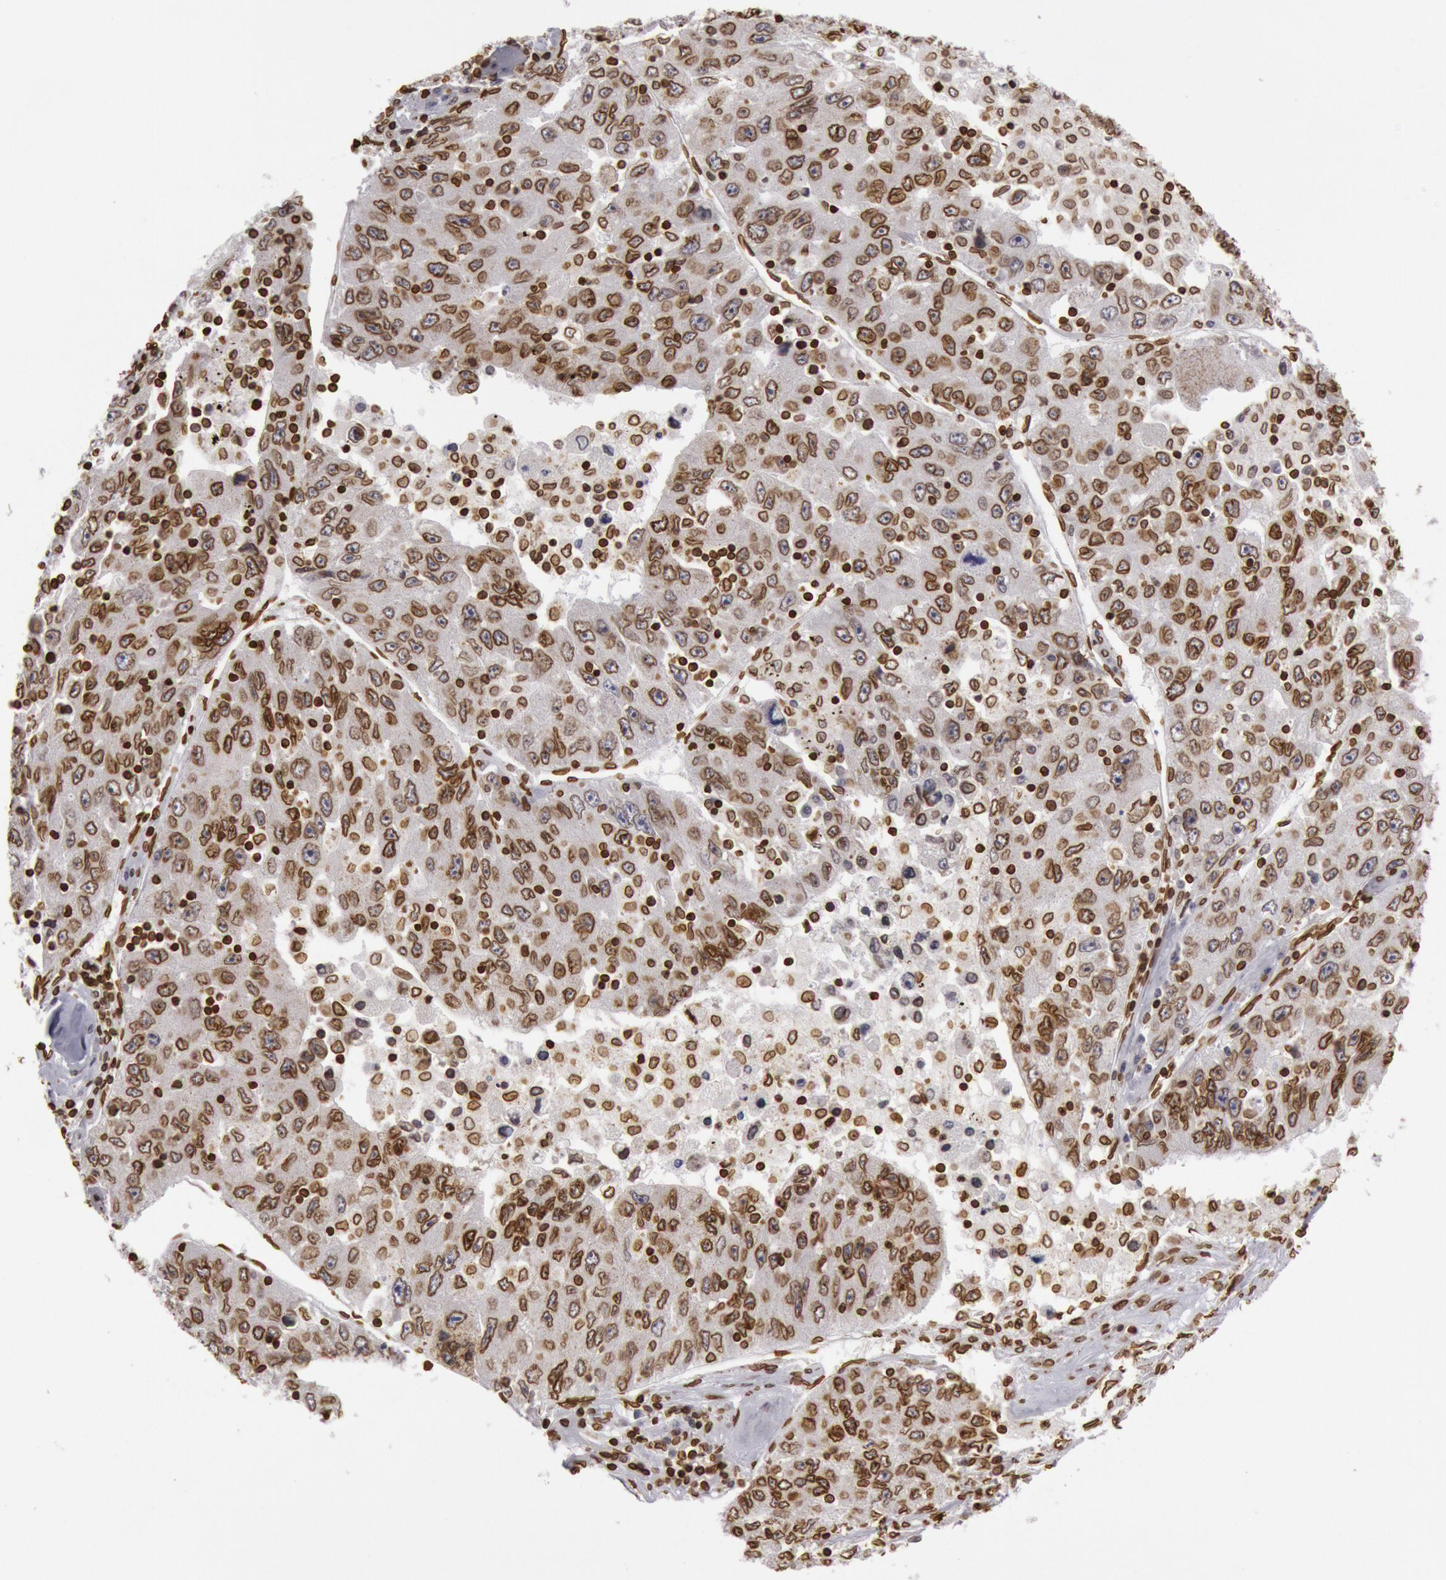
{"staining": {"intensity": "moderate", "quantity": ">75%", "location": "cytoplasmic/membranous,nuclear"}, "tissue": "liver cancer", "cell_type": "Tumor cells", "image_type": "cancer", "snomed": [{"axis": "morphology", "description": "Carcinoma, Hepatocellular, NOS"}, {"axis": "topography", "description": "Liver"}], "caption": "This image displays immunohistochemistry (IHC) staining of human liver hepatocellular carcinoma, with medium moderate cytoplasmic/membranous and nuclear expression in approximately >75% of tumor cells.", "gene": "SUN2", "patient": {"sex": "male", "age": 49}}